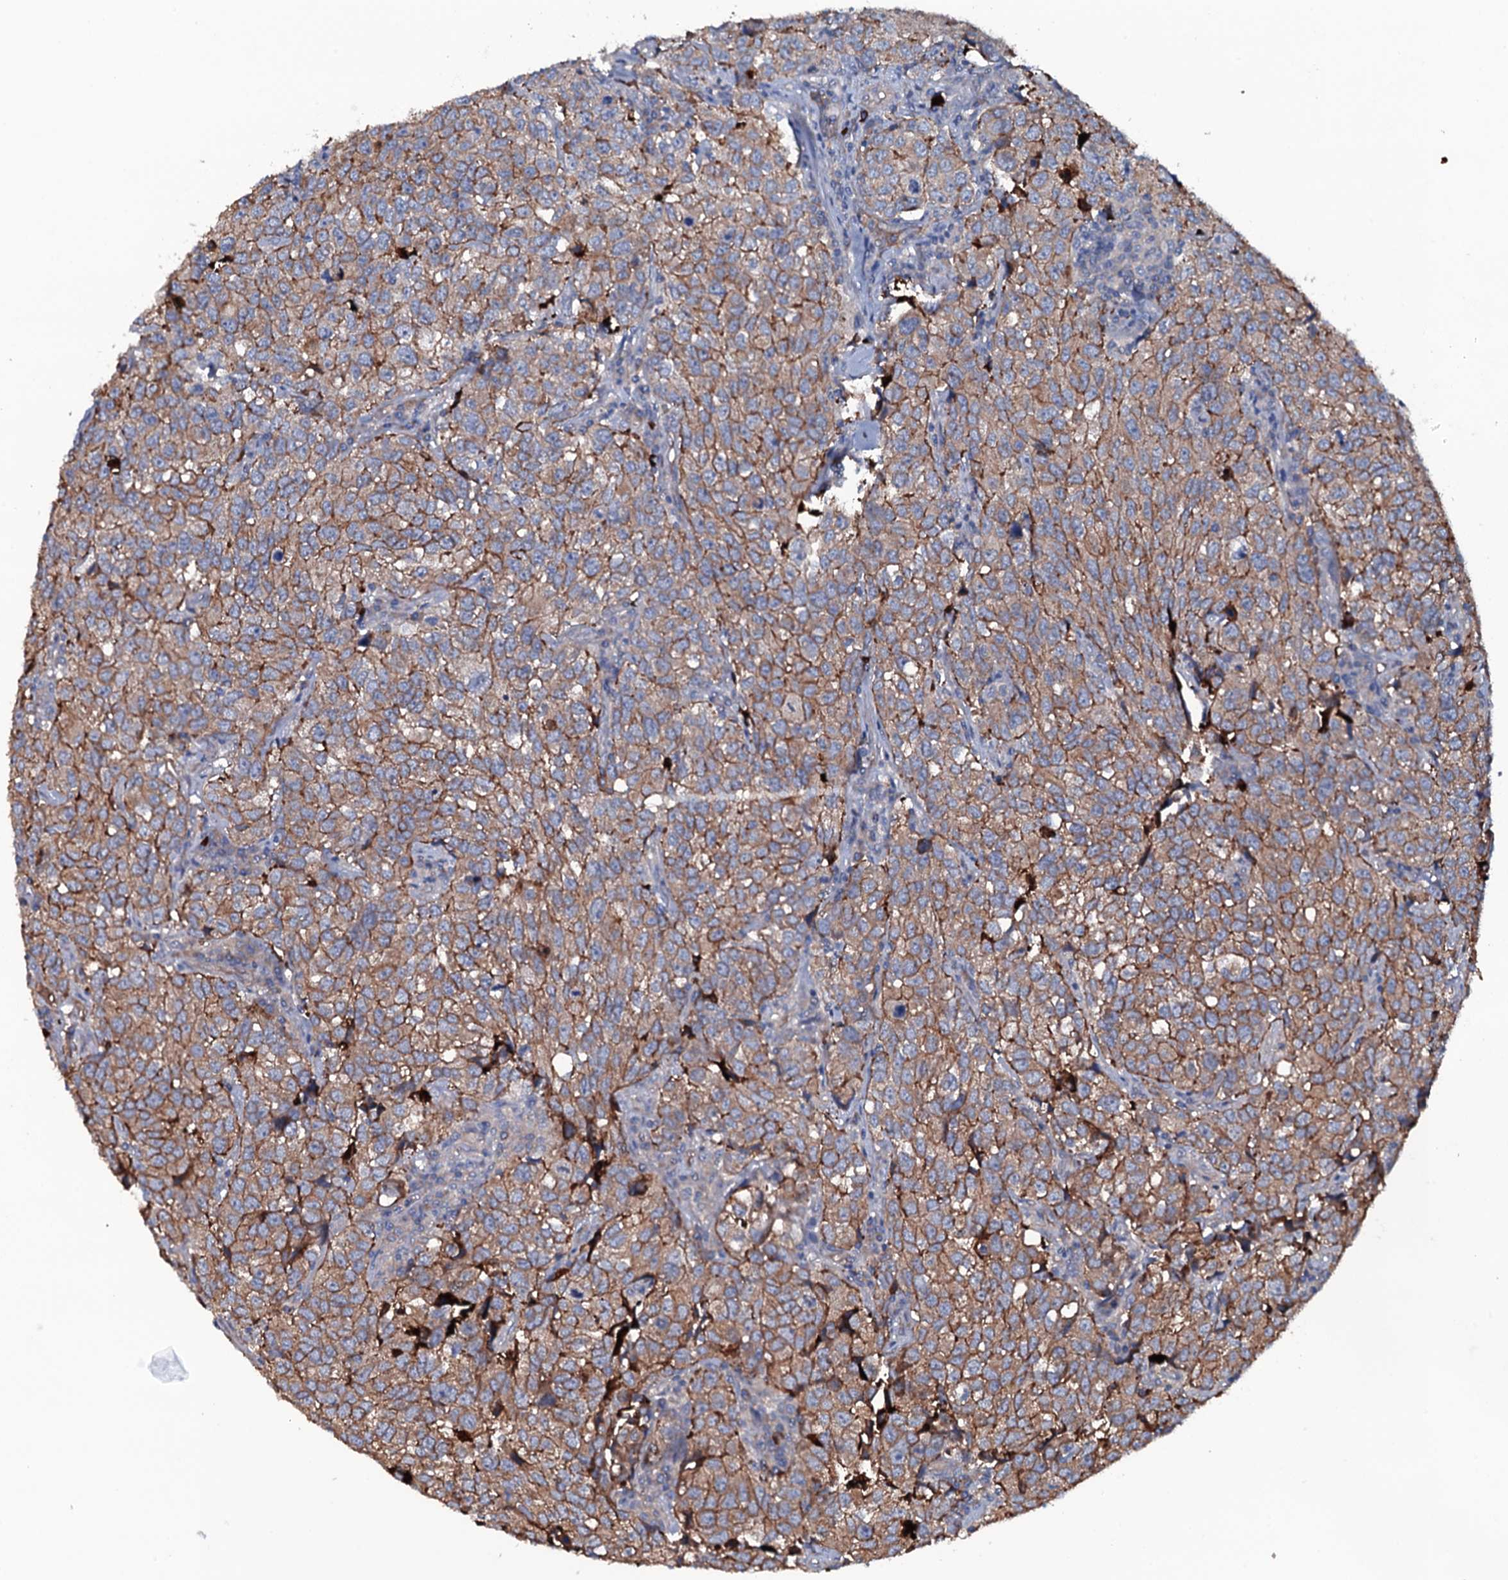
{"staining": {"intensity": "moderate", "quantity": ">75%", "location": "cytoplasmic/membranous"}, "tissue": "urothelial cancer", "cell_type": "Tumor cells", "image_type": "cancer", "snomed": [{"axis": "morphology", "description": "Urothelial carcinoma, High grade"}, {"axis": "topography", "description": "Urinary bladder"}], "caption": "The image displays a brown stain indicating the presence of a protein in the cytoplasmic/membranous of tumor cells in high-grade urothelial carcinoma. (DAB IHC with brightfield microscopy, high magnification).", "gene": "NEK1", "patient": {"sex": "female", "age": 75}}